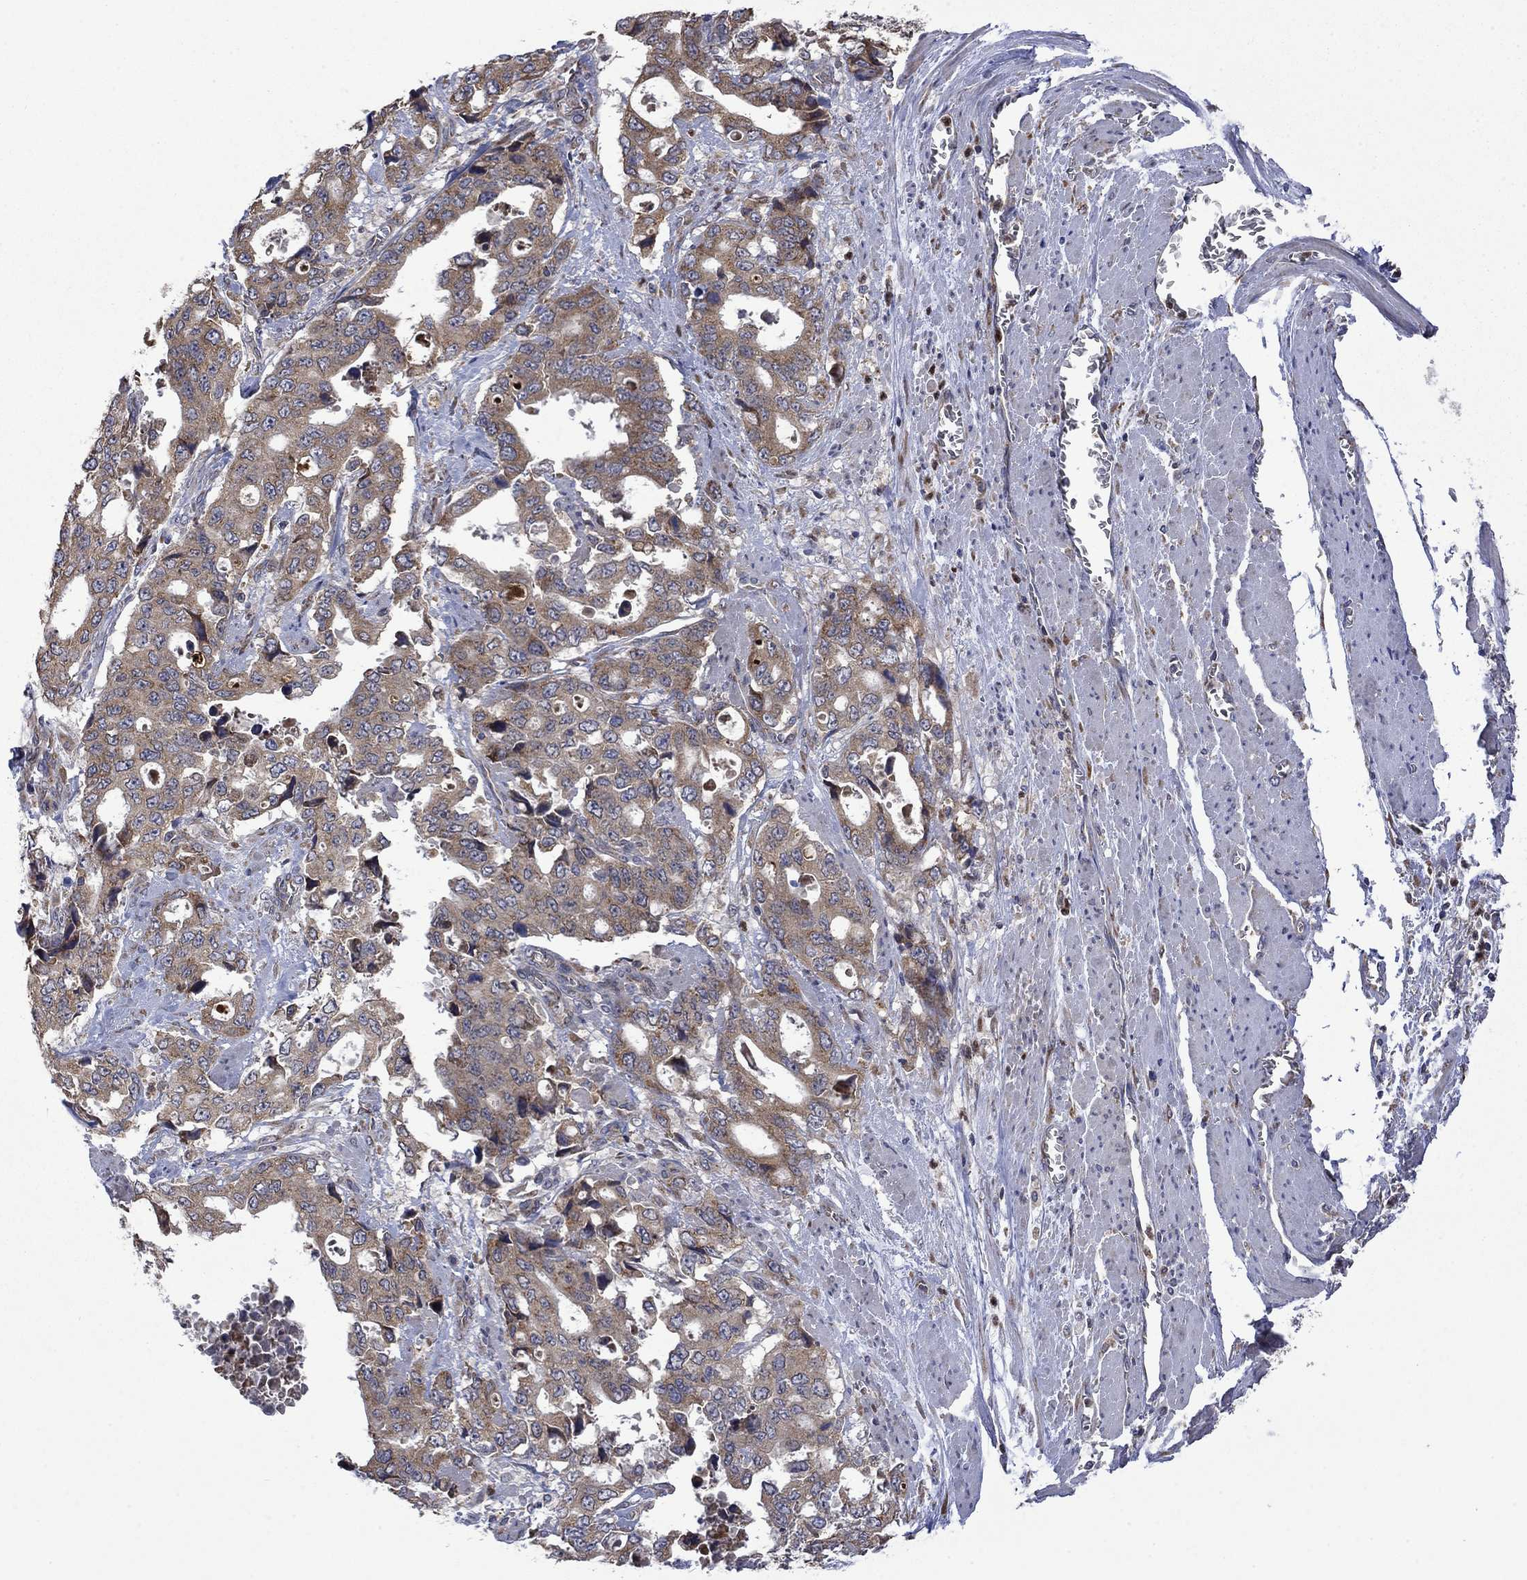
{"staining": {"intensity": "moderate", "quantity": ">75%", "location": "cytoplasmic/membranous"}, "tissue": "stomach cancer", "cell_type": "Tumor cells", "image_type": "cancer", "snomed": [{"axis": "morphology", "description": "Adenocarcinoma, NOS"}, {"axis": "topography", "description": "Stomach, upper"}], "caption": "This is a histology image of immunohistochemistry (IHC) staining of adenocarcinoma (stomach), which shows moderate expression in the cytoplasmic/membranous of tumor cells.", "gene": "FURIN", "patient": {"sex": "male", "age": 74}}